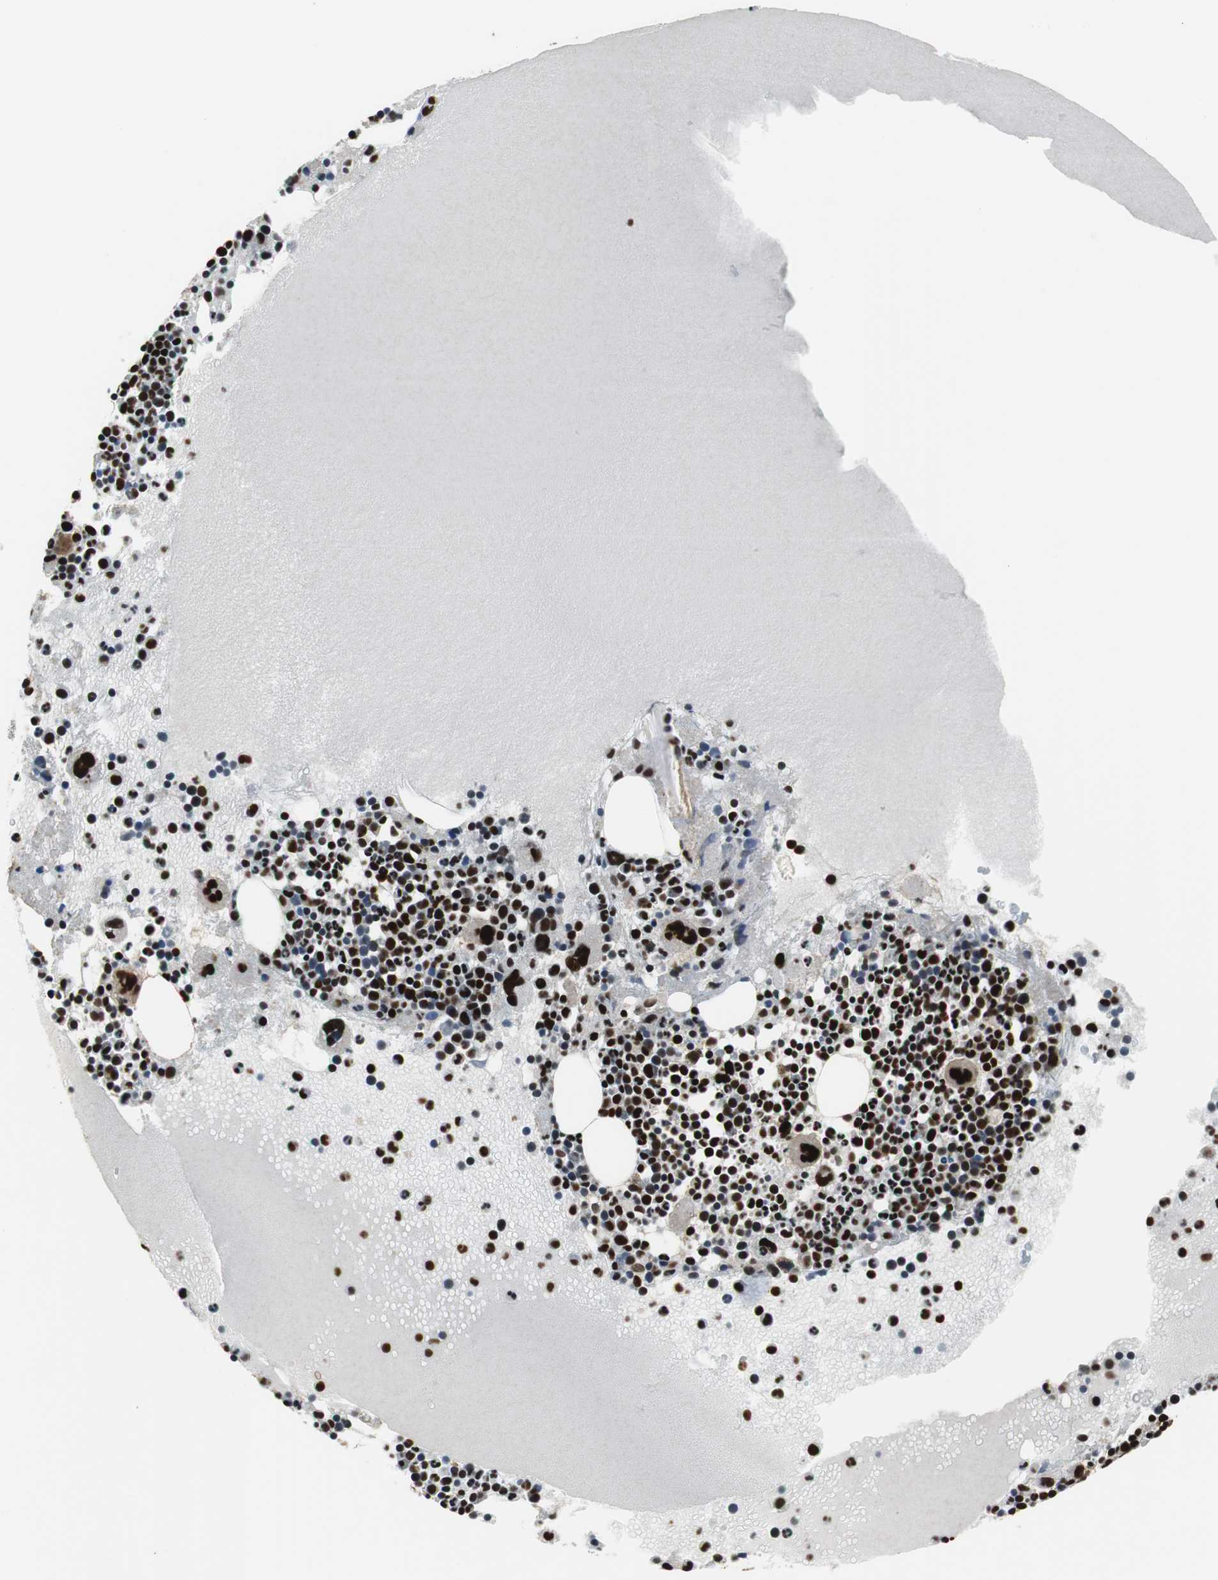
{"staining": {"intensity": "strong", "quantity": "25%-75%", "location": "nuclear"}, "tissue": "bone marrow", "cell_type": "Hematopoietic cells", "image_type": "normal", "snomed": [{"axis": "morphology", "description": "Normal tissue, NOS"}, {"axis": "topography", "description": "Bone marrow"}], "caption": "IHC staining of unremarkable bone marrow, which shows high levels of strong nuclear staining in approximately 25%-75% of hematopoietic cells indicating strong nuclear protein expression. The staining was performed using DAB (brown) for protein detection and nuclei were counterstained in hematoxylin (blue).", "gene": "HDAC1", "patient": {"sex": "male", "age": 34}}